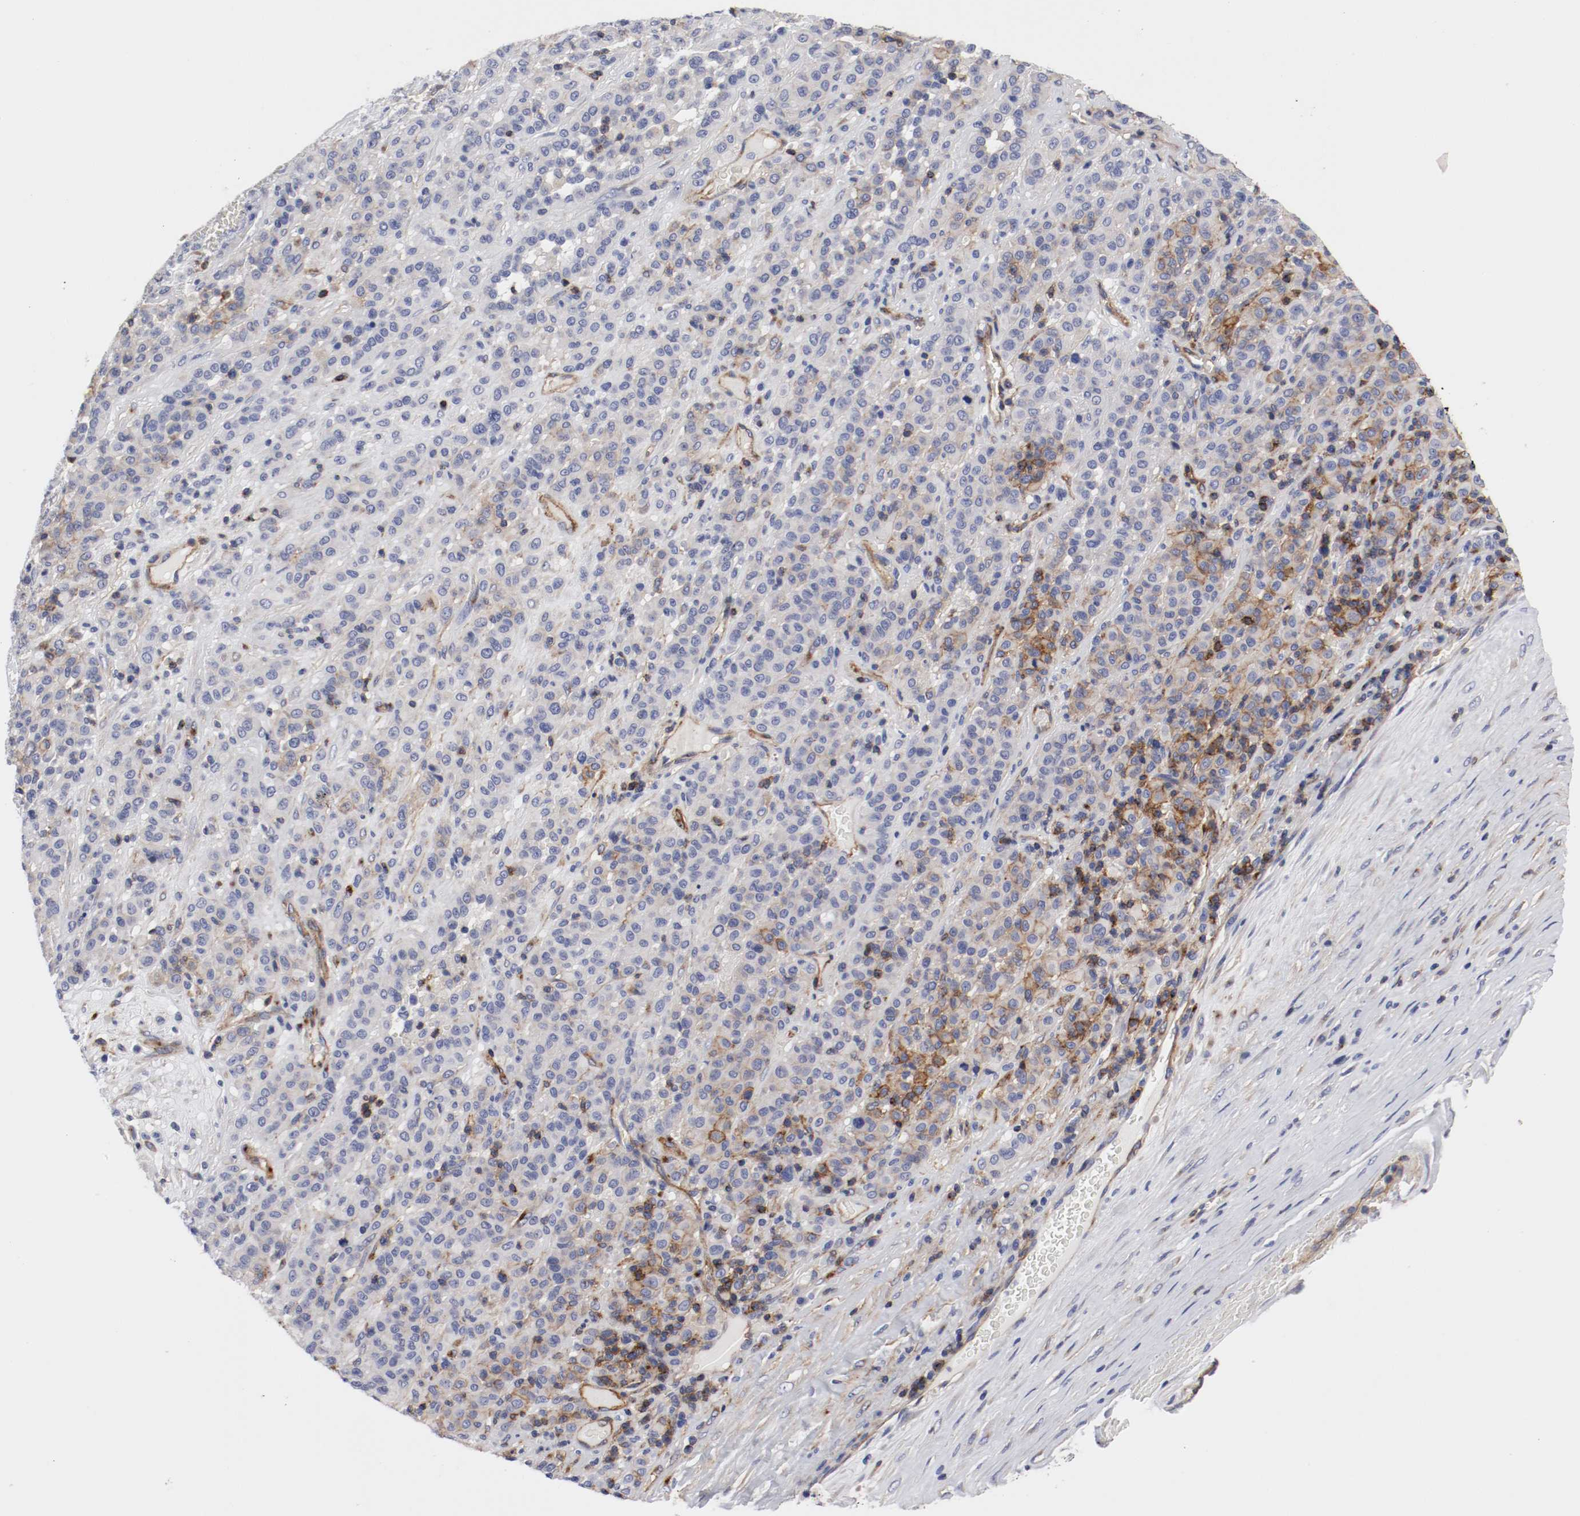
{"staining": {"intensity": "moderate", "quantity": "25%-75%", "location": "cytoplasmic/membranous"}, "tissue": "melanoma", "cell_type": "Tumor cells", "image_type": "cancer", "snomed": [{"axis": "morphology", "description": "Malignant melanoma, Metastatic site"}, {"axis": "topography", "description": "Pancreas"}], "caption": "Malignant melanoma (metastatic site) stained with DAB (3,3'-diaminobenzidine) IHC shows medium levels of moderate cytoplasmic/membranous staining in about 25%-75% of tumor cells.", "gene": "IFITM1", "patient": {"sex": "female", "age": 30}}